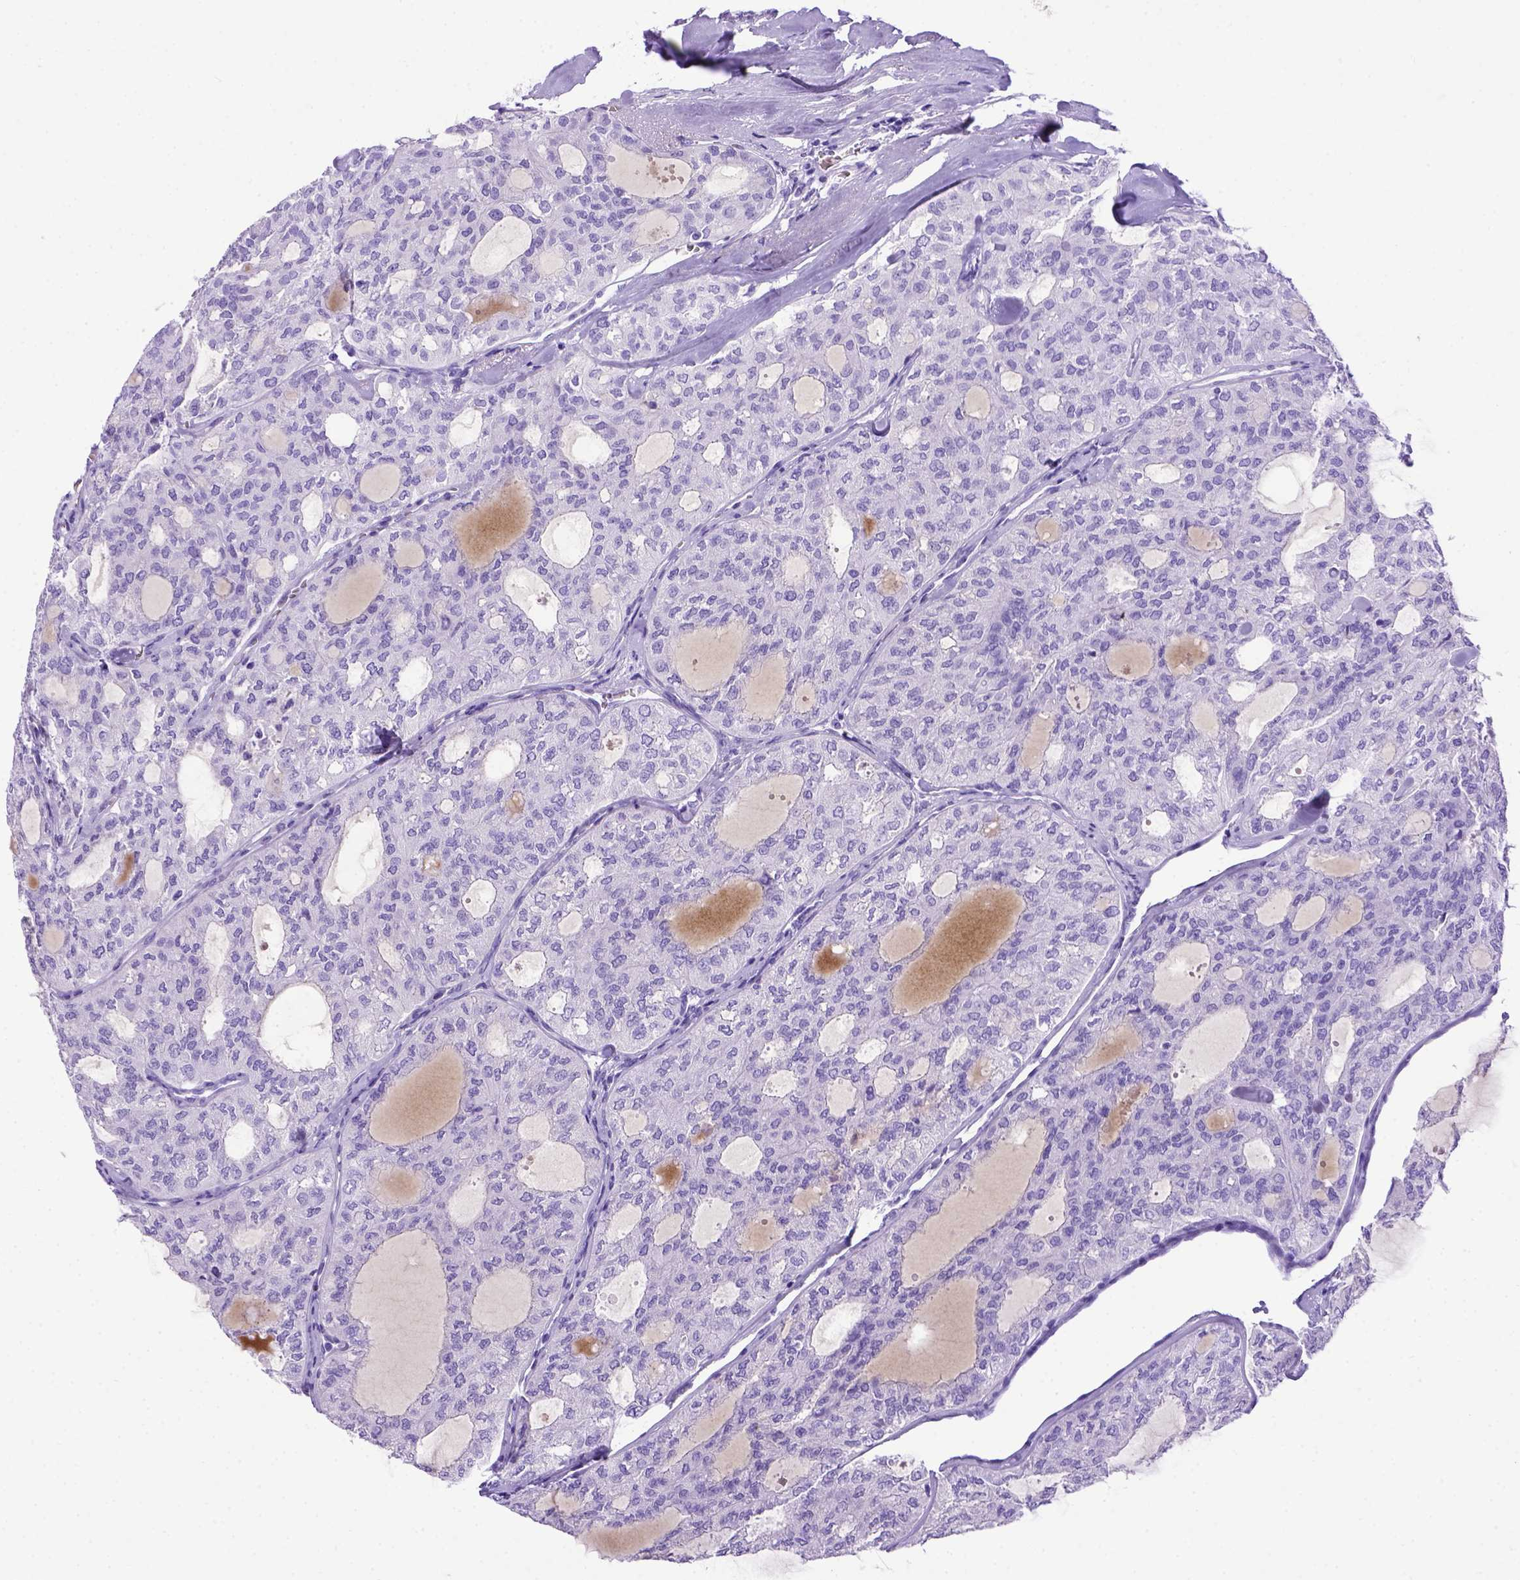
{"staining": {"intensity": "negative", "quantity": "none", "location": "none"}, "tissue": "thyroid cancer", "cell_type": "Tumor cells", "image_type": "cancer", "snomed": [{"axis": "morphology", "description": "Follicular adenoma carcinoma, NOS"}, {"axis": "topography", "description": "Thyroid gland"}], "caption": "Thyroid cancer was stained to show a protein in brown. There is no significant expression in tumor cells.", "gene": "MEOX2", "patient": {"sex": "male", "age": 75}}